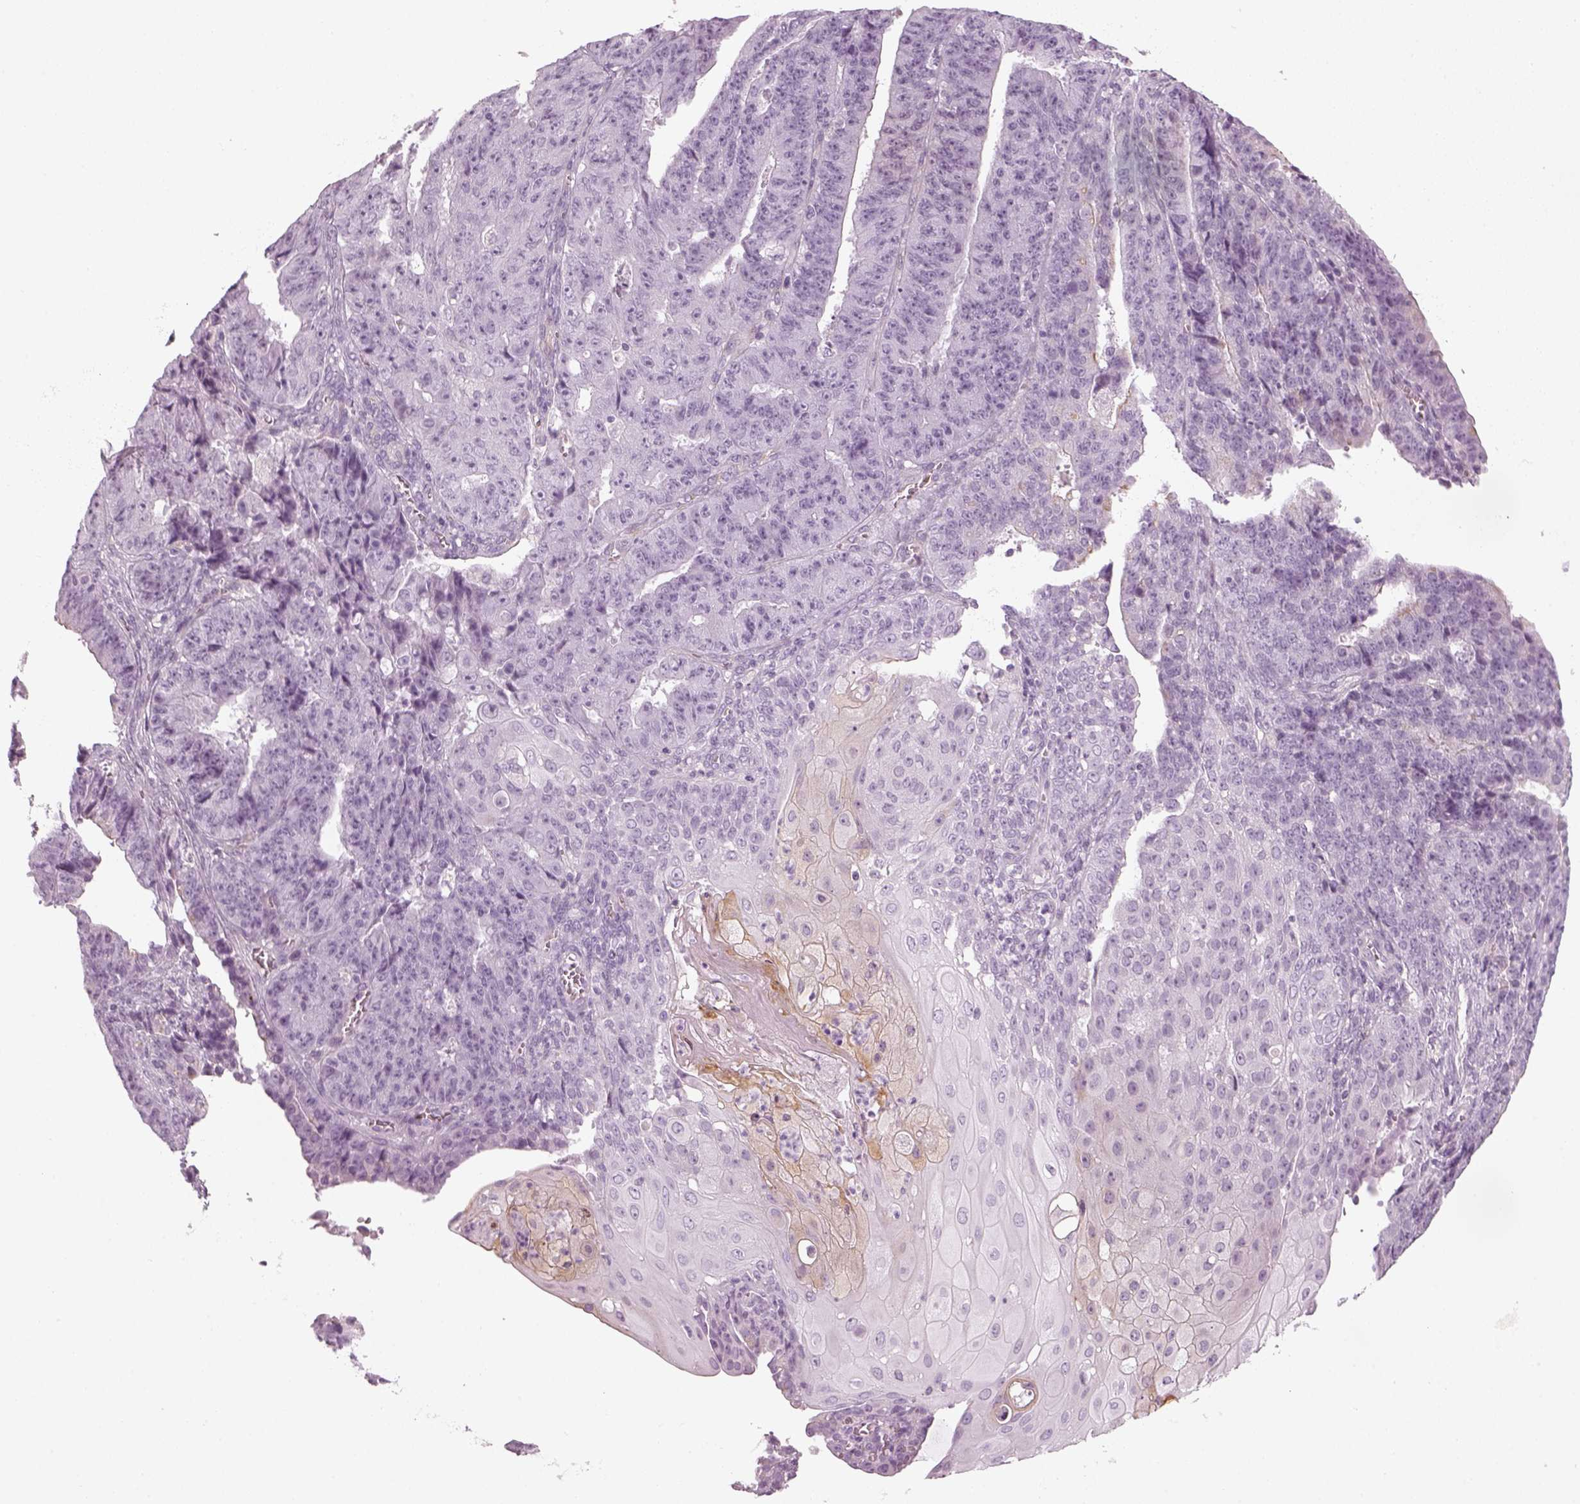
{"staining": {"intensity": "negative", "quantity": "none", "location": "none"}, "tissue": "ovarian cancer", "cell_type": "Tumor cells", "image_type": "cancer", "snomed": [{"axis": "morphology", "description": "Carcinoma, endometroid"}, {"axis": "topography", "description": "Ovary"}], "caption": "The micrograph reveals no significant staining in tumor cells of ovarian cancer (endometroid carcinoma).", "gene": "GAS2L2", "patient": {"sex": "female", "age": 42}}